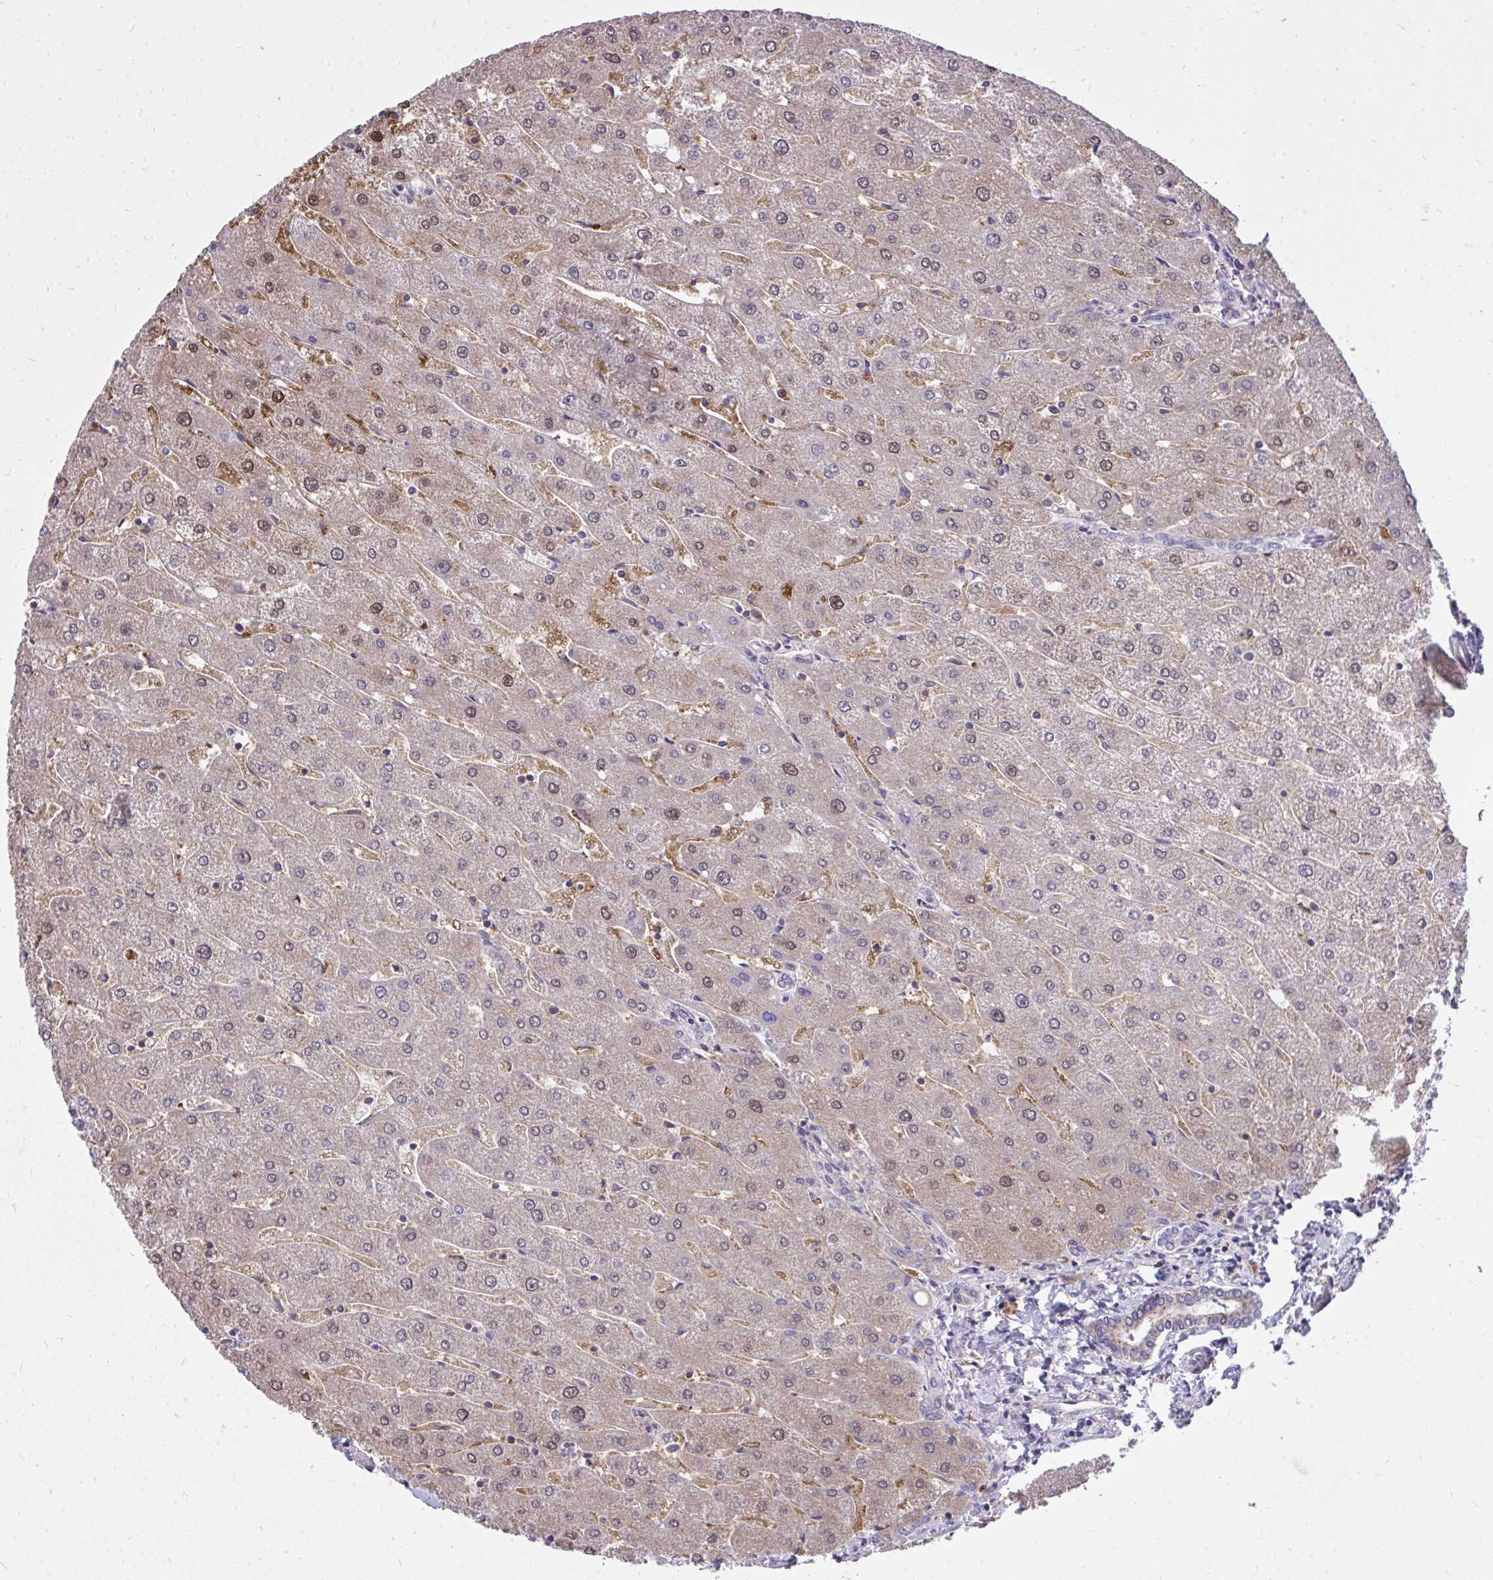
{"staining": {"intensity": "negative", "quantity": "none", "location": "none"}, "tissue": "liver", "cell_type": "Cholangiocytes", "image_type": "normal", "snomed": [{"axis": "morphology", "description": "Normal tissue, NOS"}, {"axis": "topography", "description": "Liver"}], "caption": "An immunohistochemistry micrograph of benign liver is shown. There is no staining in cholangiocytes of liver. (Immunohistochemistry, brightfield microscopy, high magnification).", "gene": "ZSCAN25", "patient": {"sex": "male", "age": 67}}